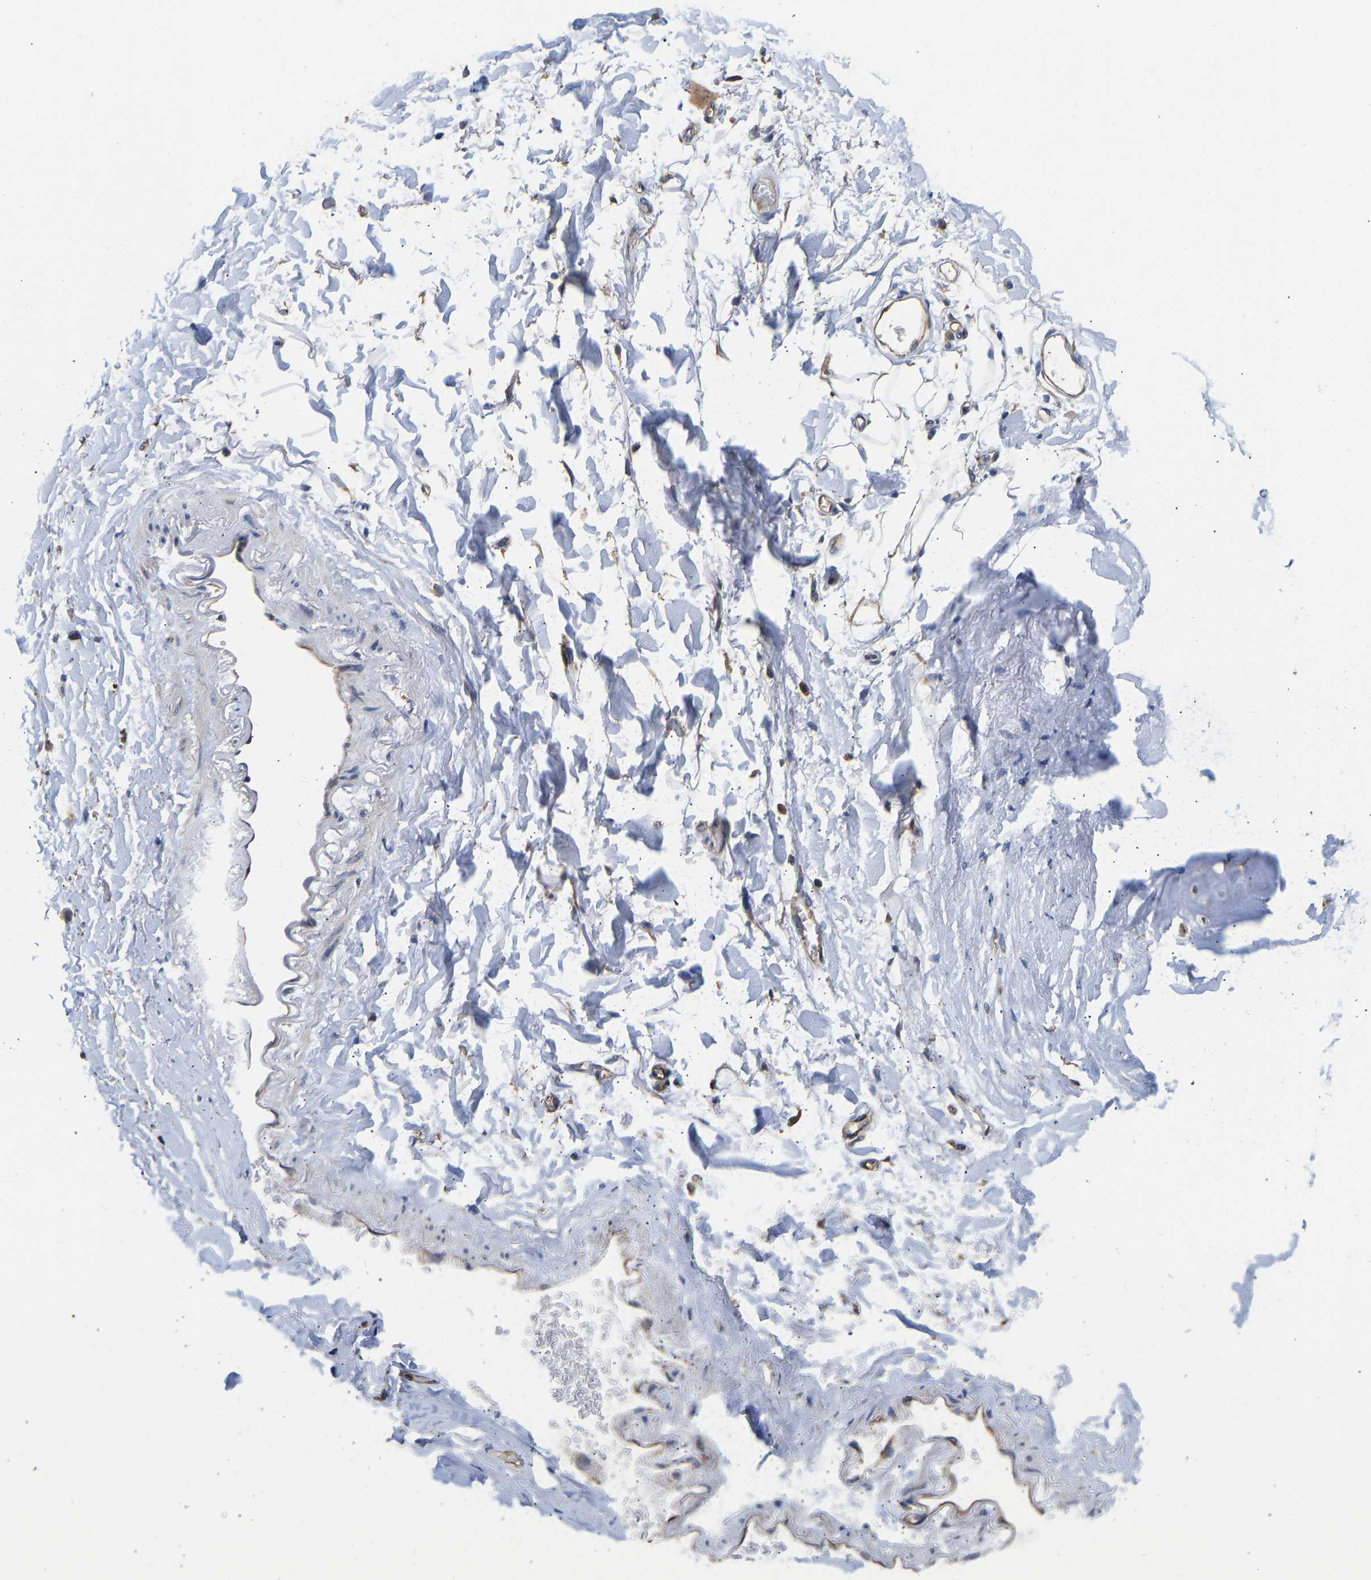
{"staining": {"intensity": "weak", "quantity": ">75%", "location": "cytoplasmic/membranous"}, "tissue": "adipose tissue", "cell_type": "Adipocytes", "image_type": "normal", "snomed": [{"axis": "morphology", "description": "Normal tissue, NOS"}, {"axis": "topography", "description": "Cartilage tissue"}, {"axis": "topography", "description": "Bronchus"}], "caption": "Human adipose tissue stained with a brown dye shows weak cytoplasmic/membranous positive positivity in approximately >75% of adipocytes.", "gene": "FLNB", "patient": {"sex": "female", "age": 73}}